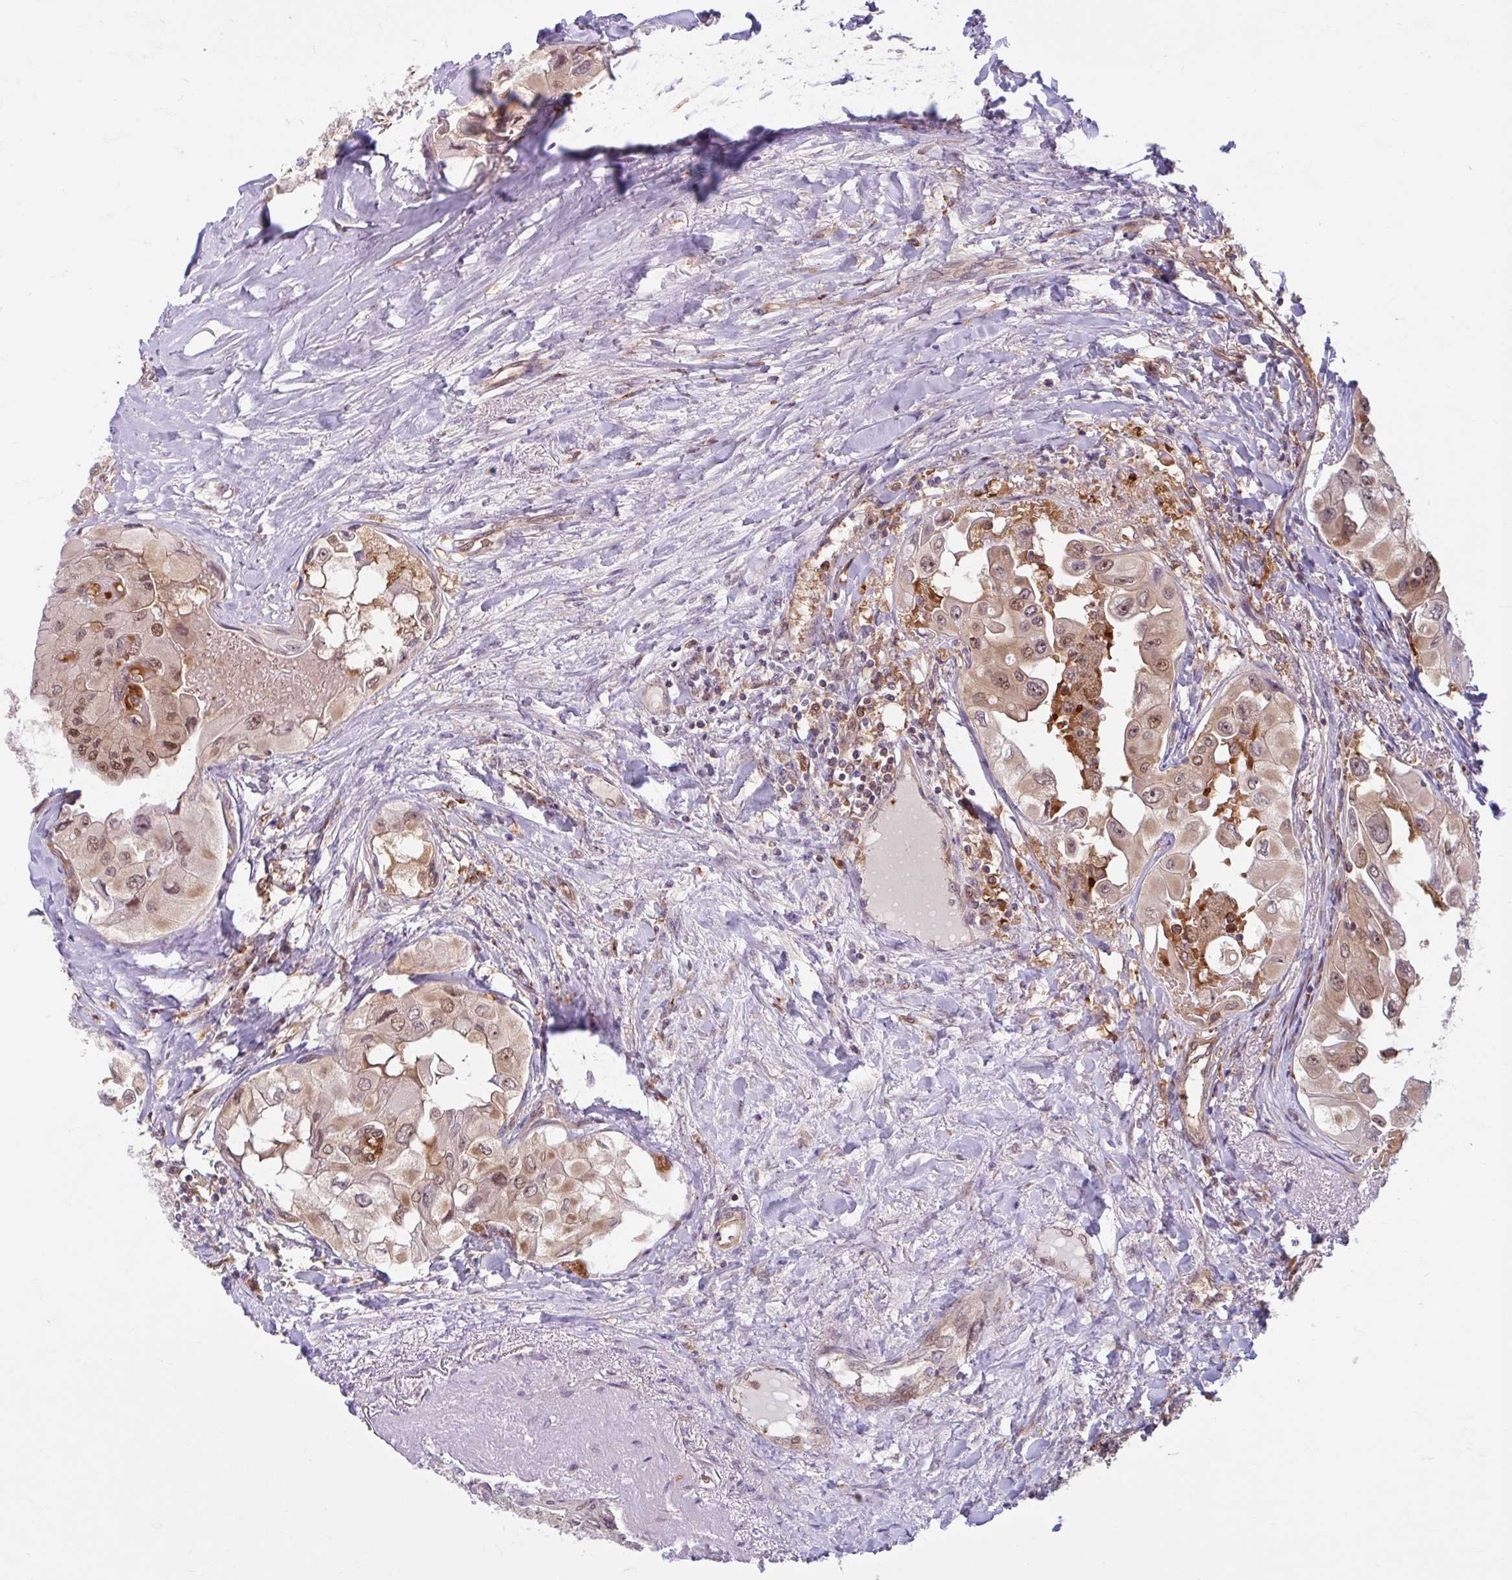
{"staining": {"intensity": "moderate", "quantity": ">75%", "location": "cytoplasmic/membranous,nuclear"}, "tissue": "thyroid cancer", "cell_type": "Tumor cells", "image_type": "cancer", "snomed": [{"axis": "morphology", "description": "Normal tissue, NOS"}, {"axis": "morphology", "description": "Papillary adenocarcinoma, NOS"}, {"axis": "topography", "description": "Thyroid gland"}], "caption": "Protein expression analysis of thyroid cancer (papillary adenocarcinoma) displays moderate cytoplasmic/membranous and nuclear expression in about >75% of tumor cells.", "gene": "HMBS", "patient": {"sex": "female", "age": 59}}